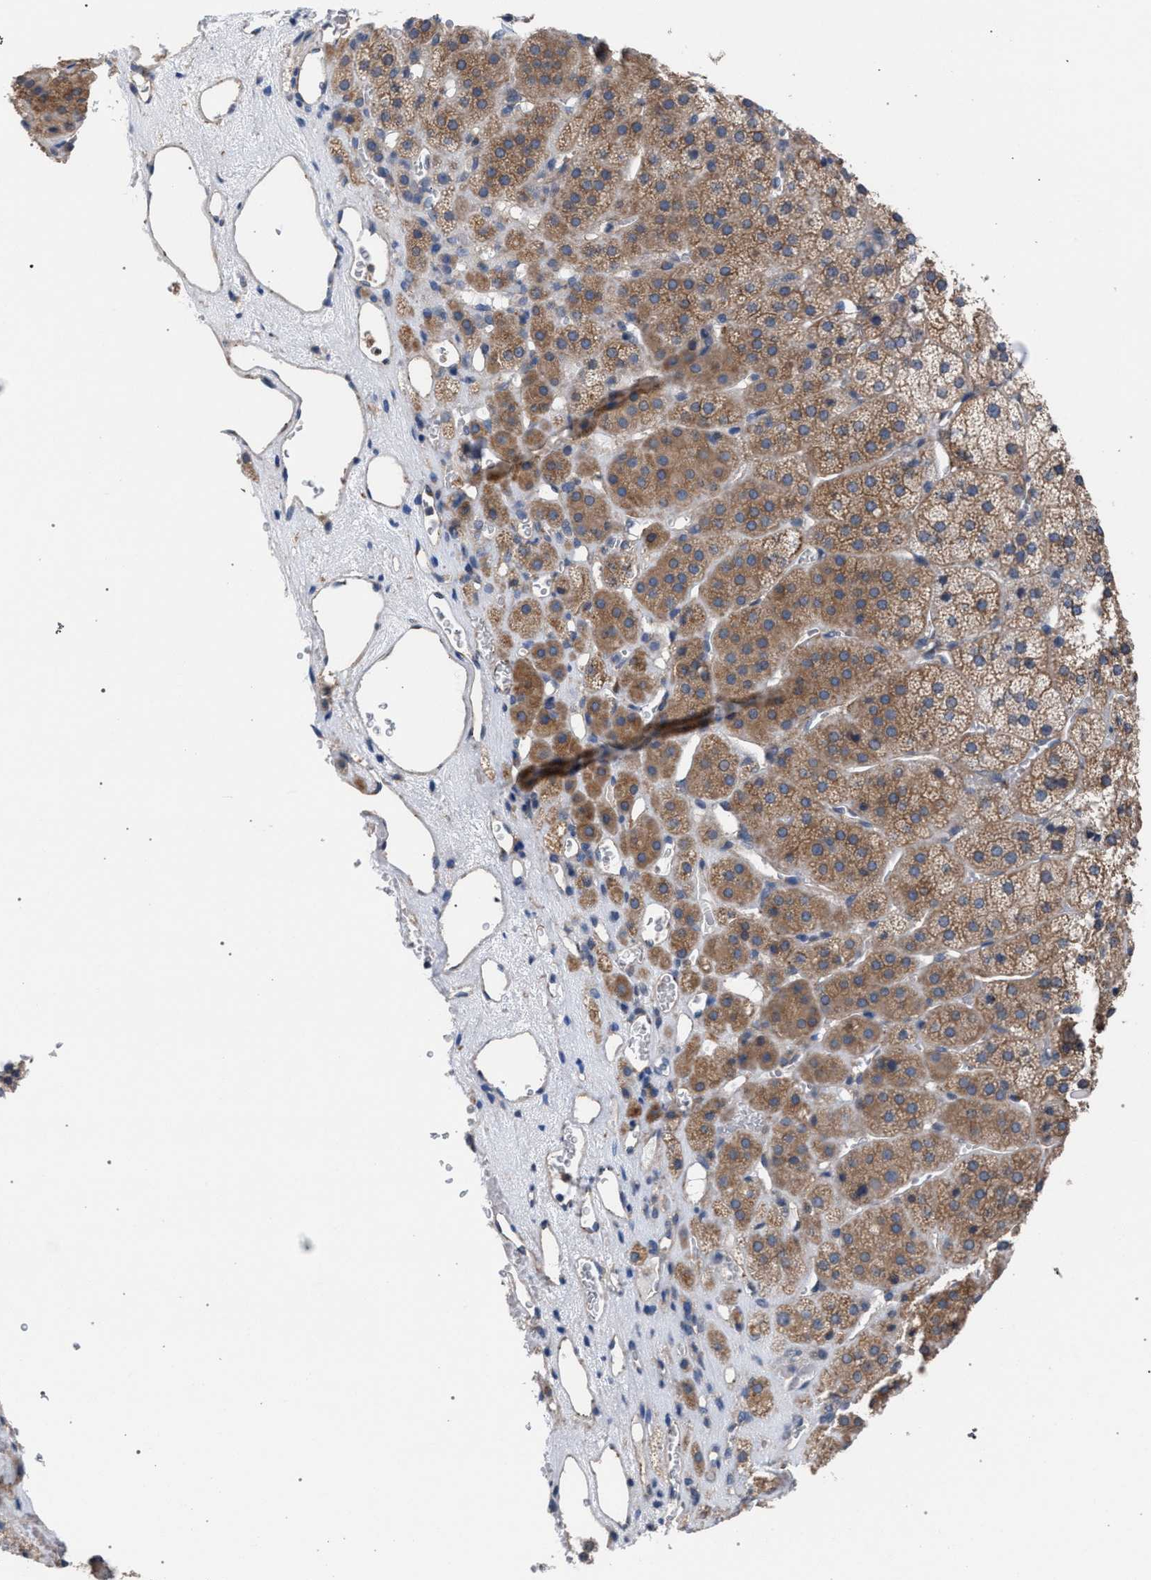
{"staining": {"intensity": "moderate", "quantity": ">75%", "location": "cytoplasmic/membranous"}, "tissue": "adrenal gland", "cell_type": "Glandular cells", "image_type": "normal", "snomed": [{"axis": "morphology", "description": "Normal tissue, NOS"}, {"axis": "topography", "description": "Adrenal gland"}], "caption": "A medium amount of moderate cytoplasmic/membranous staining is identified in about >75% of glandular cells in unremarkable adrenal gland.", "gene": "ARPC5L", "patient": {"sex": "female", "age": 44}}